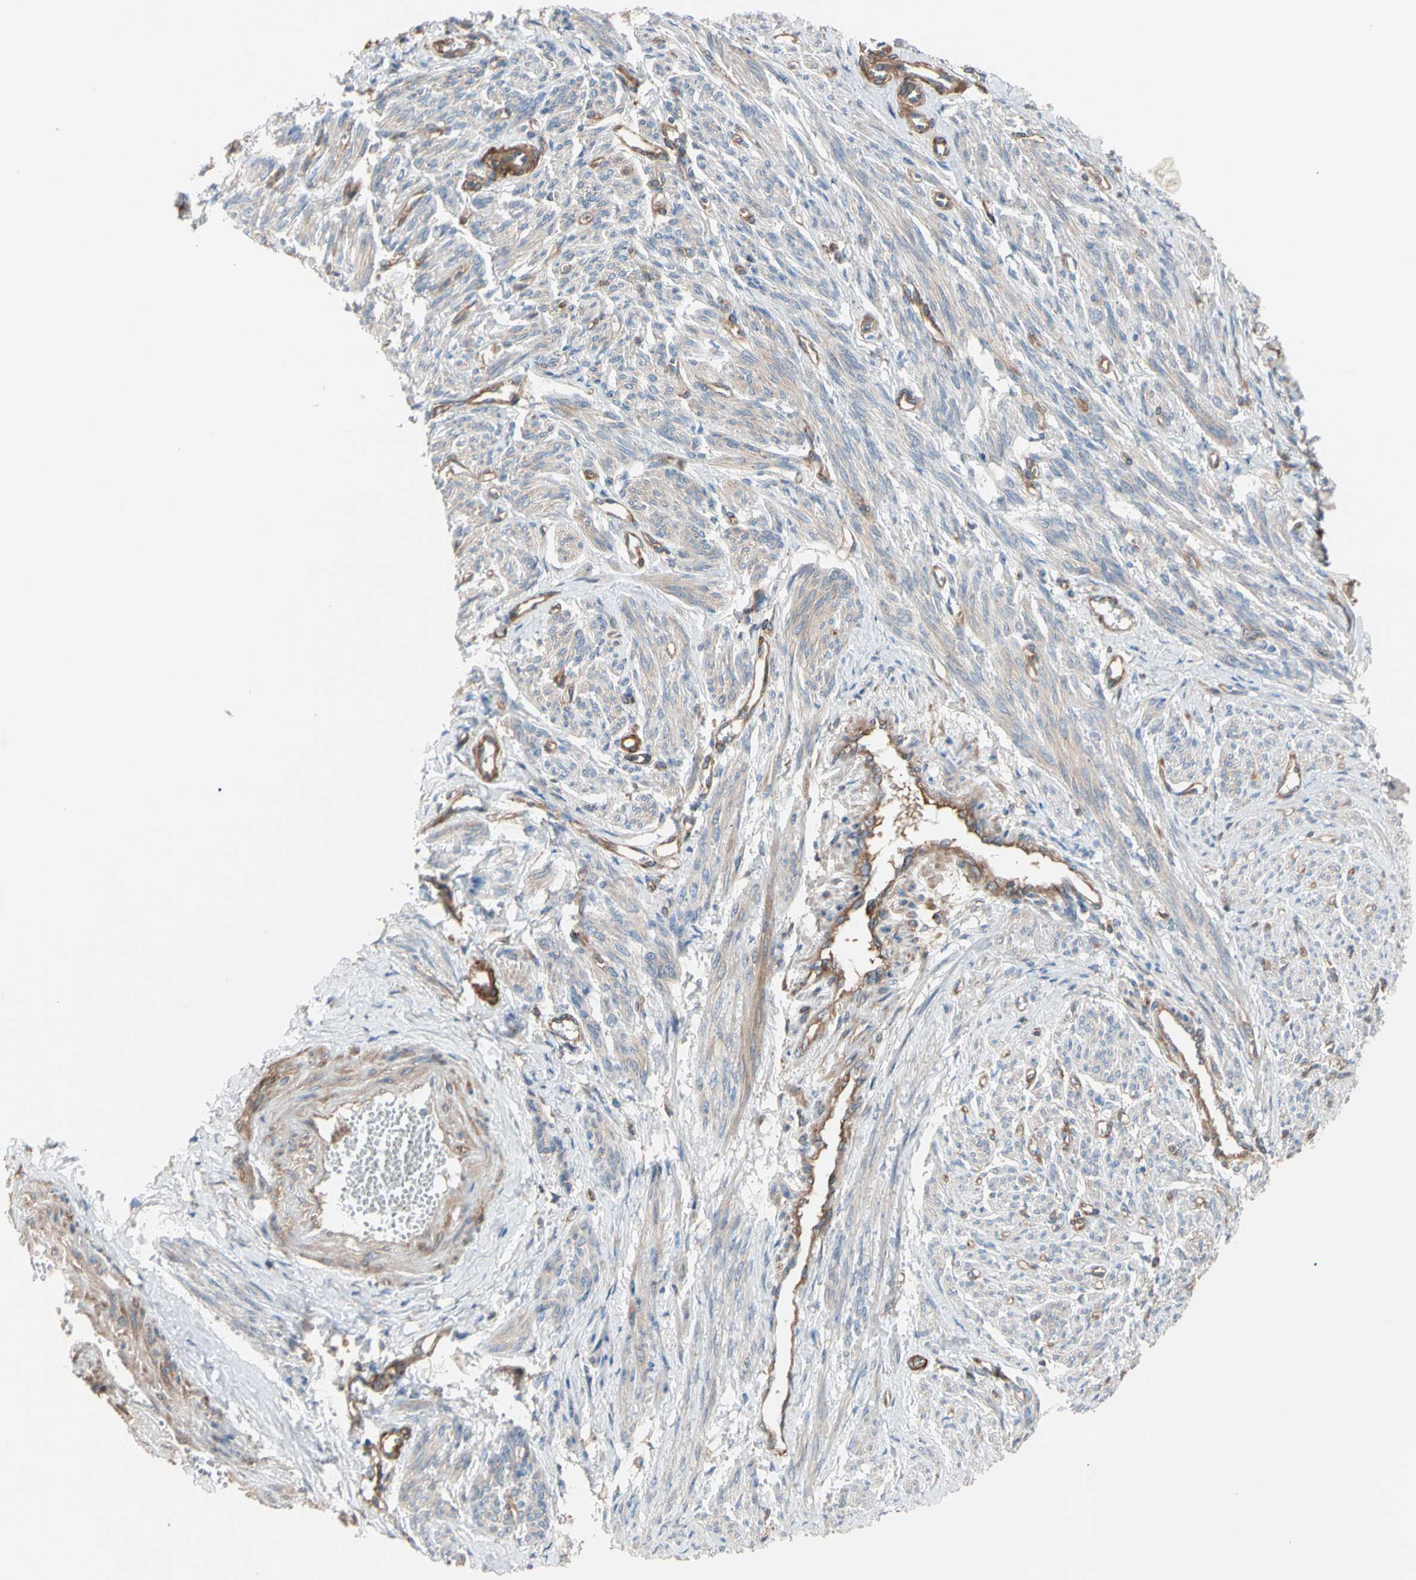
{"staining": {"intensity": "weak", "quantity": "25%-75%", "location": "cytoplasmic/membranous"}, "tissue": "smooth muscle", "cell_type": "Smooth muscle cells", "image_type": "normal", "snomed": [{"axis": "morphology", "description": "Normal tissue, NOS"}, {"axis": "topography", "description": "Smooth muscle"}], "caption": "This histopathology image shows unremarkable smooth muscle stained with immunohistochemistry to label a protein in brown. The cytoplasmic/membranous of smooth muscle cells show weak positivity for the protein. Nuclei are counter-stained blue.", "gene": "ROCK1", "patient": {"sex": "female", "age": 65}}